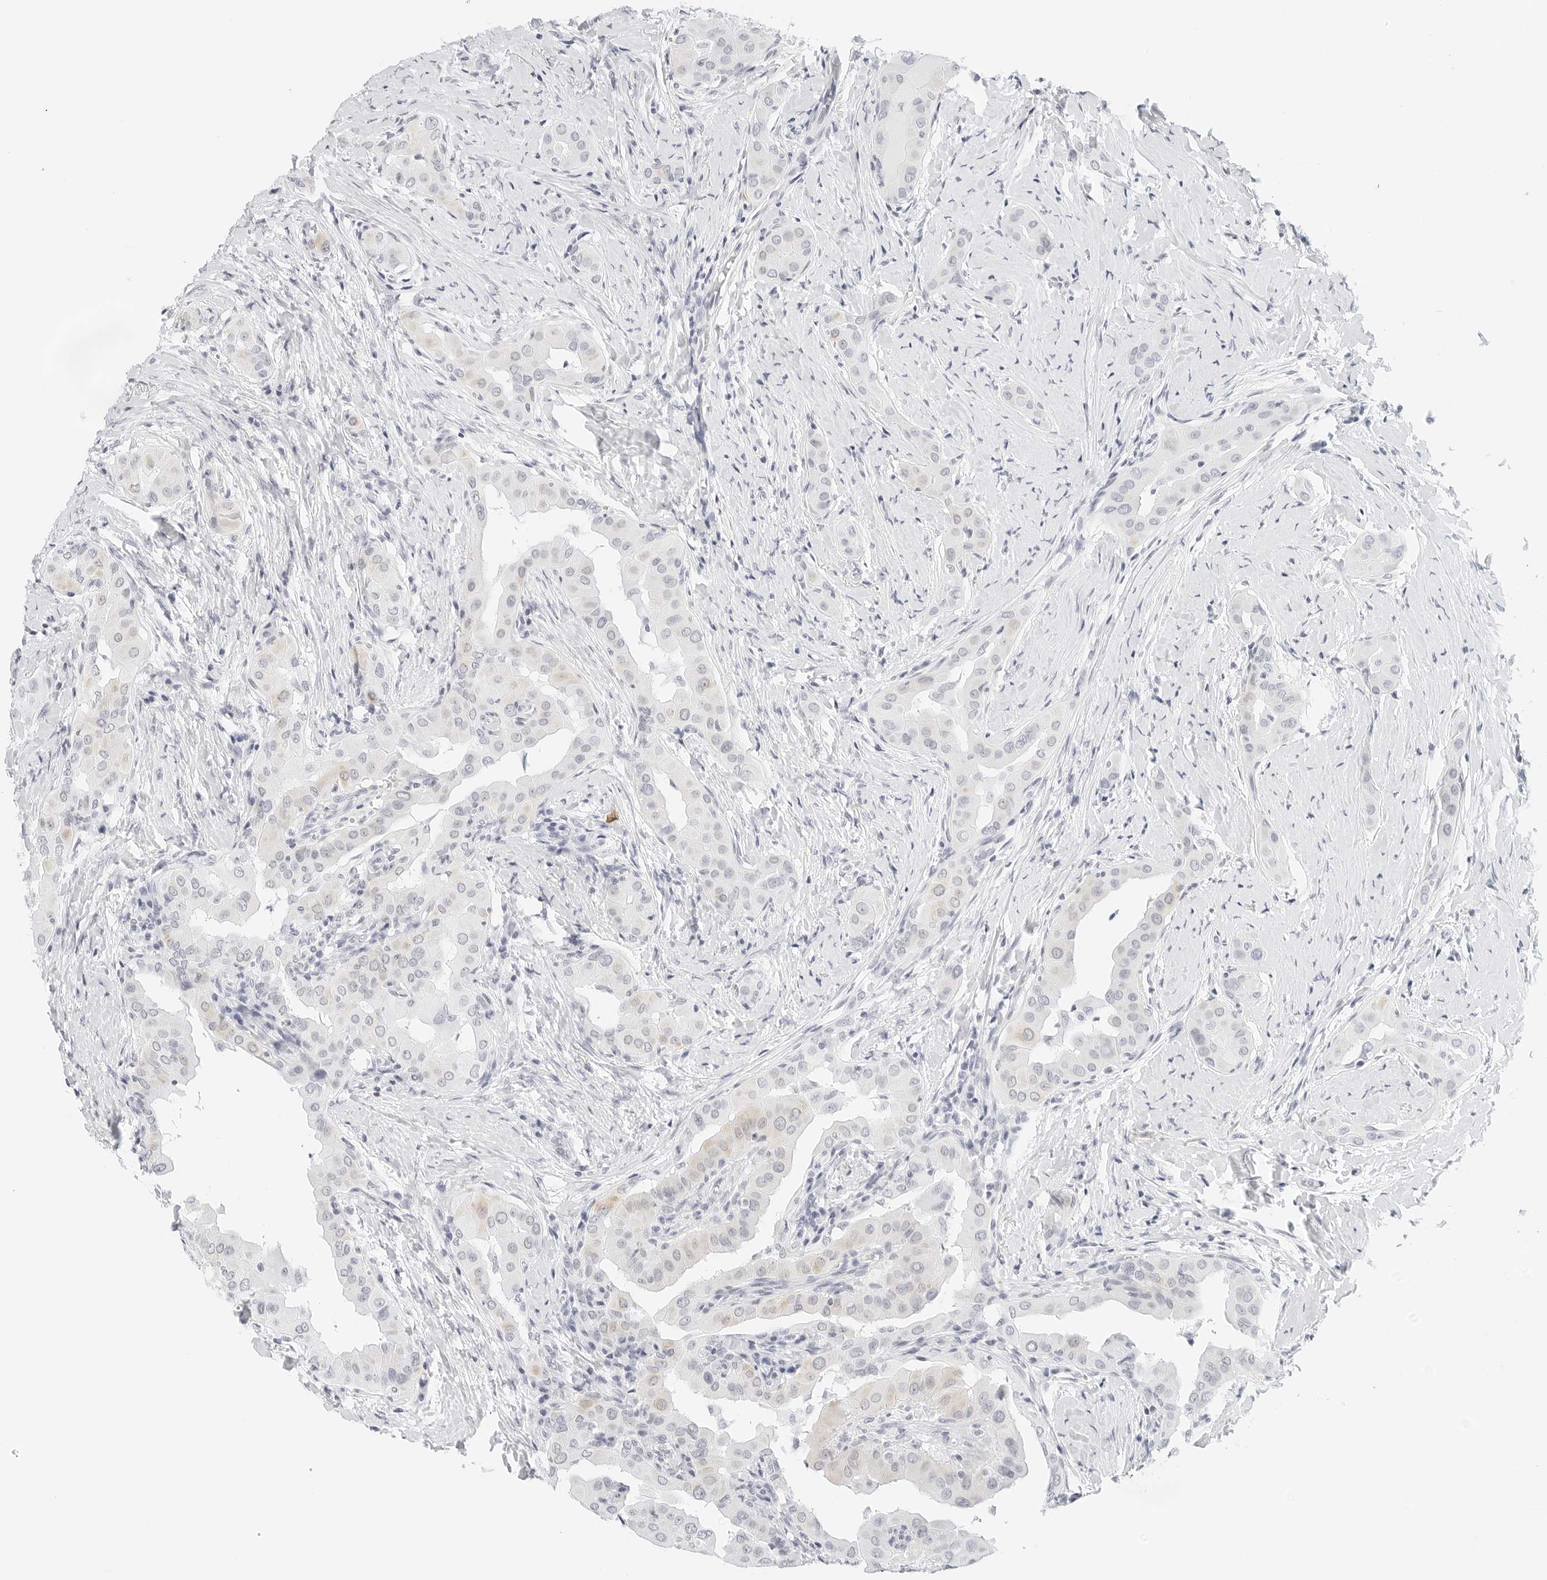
{"staining": {"intensity": "negative", "quantity": "none", "location": "none"}, "tissue": "thyroid cancer", "cell_type": "Tumor cells", "image_type": "cancer", "snomed": [{"axis": "morphology", "description": "Papillary adenocarcinoma, NOS"}, {"axis": "topography", "description": "Thyroid gland"}], "caption": "The photomicrograph demonstrates no significant expression in tumor cells of thyroid papillary adenocarcinoma.", "gene": "CD22", "patient": {"sex": "male", "age": 33}}